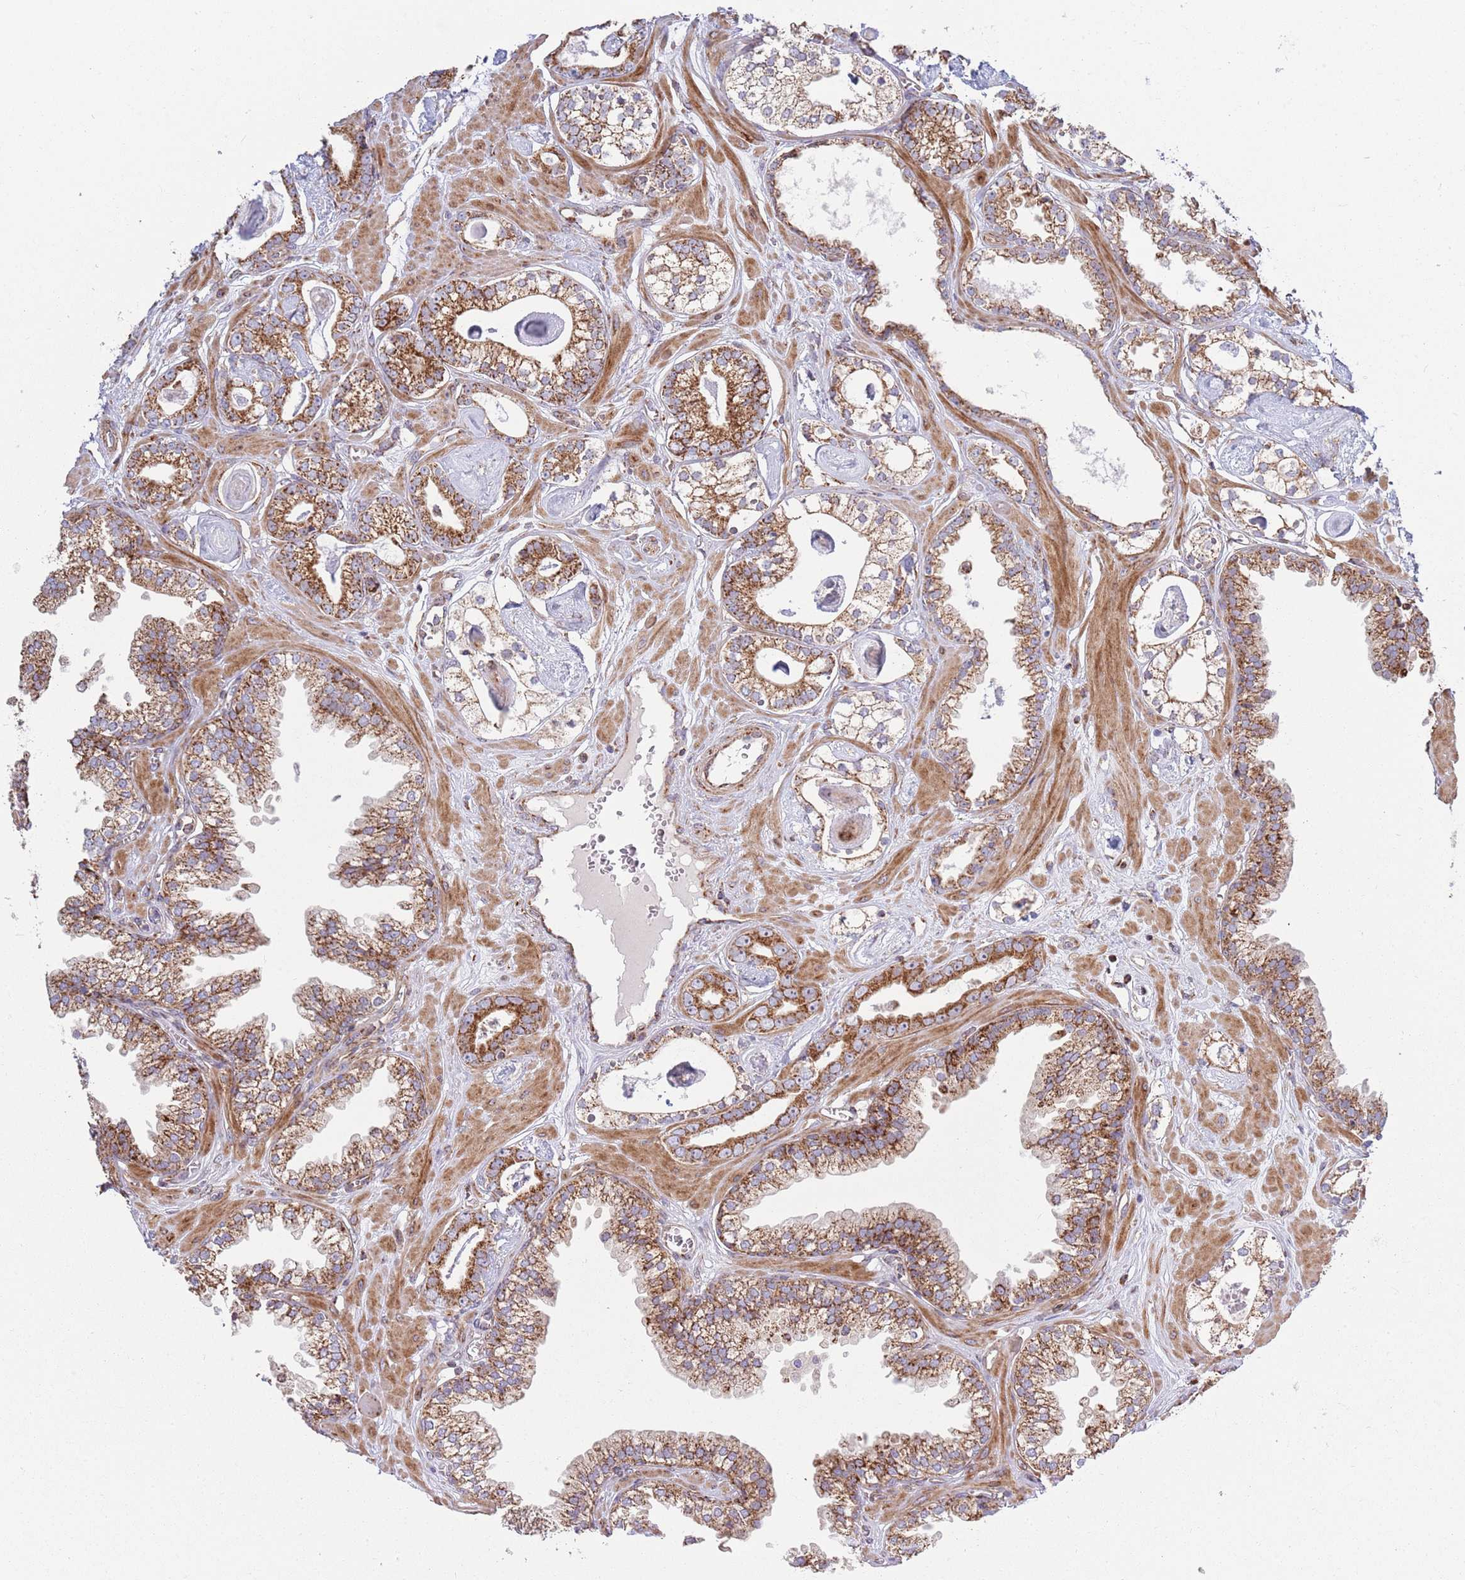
{"staining": {"intensity": "moderate", "quantity": ">75%", "location": "cytoplasmic/membranous"}, "tissue": "prostate cancer", "cell_type": "Tumor cells", "image_type": "cancer", "snomed": [{"axis": "morphology", "description": "Adenocarcinoma, Low grade"}, {"axis": "topography", "description": "Prostate"}], "caption": "Prostate cancer stained for a protein exhibits moderate cytoplasmic/membranous positivity in tumor cells.", "gene": "ATP5PD", "patient": {"sex": "male", "age": 60}}